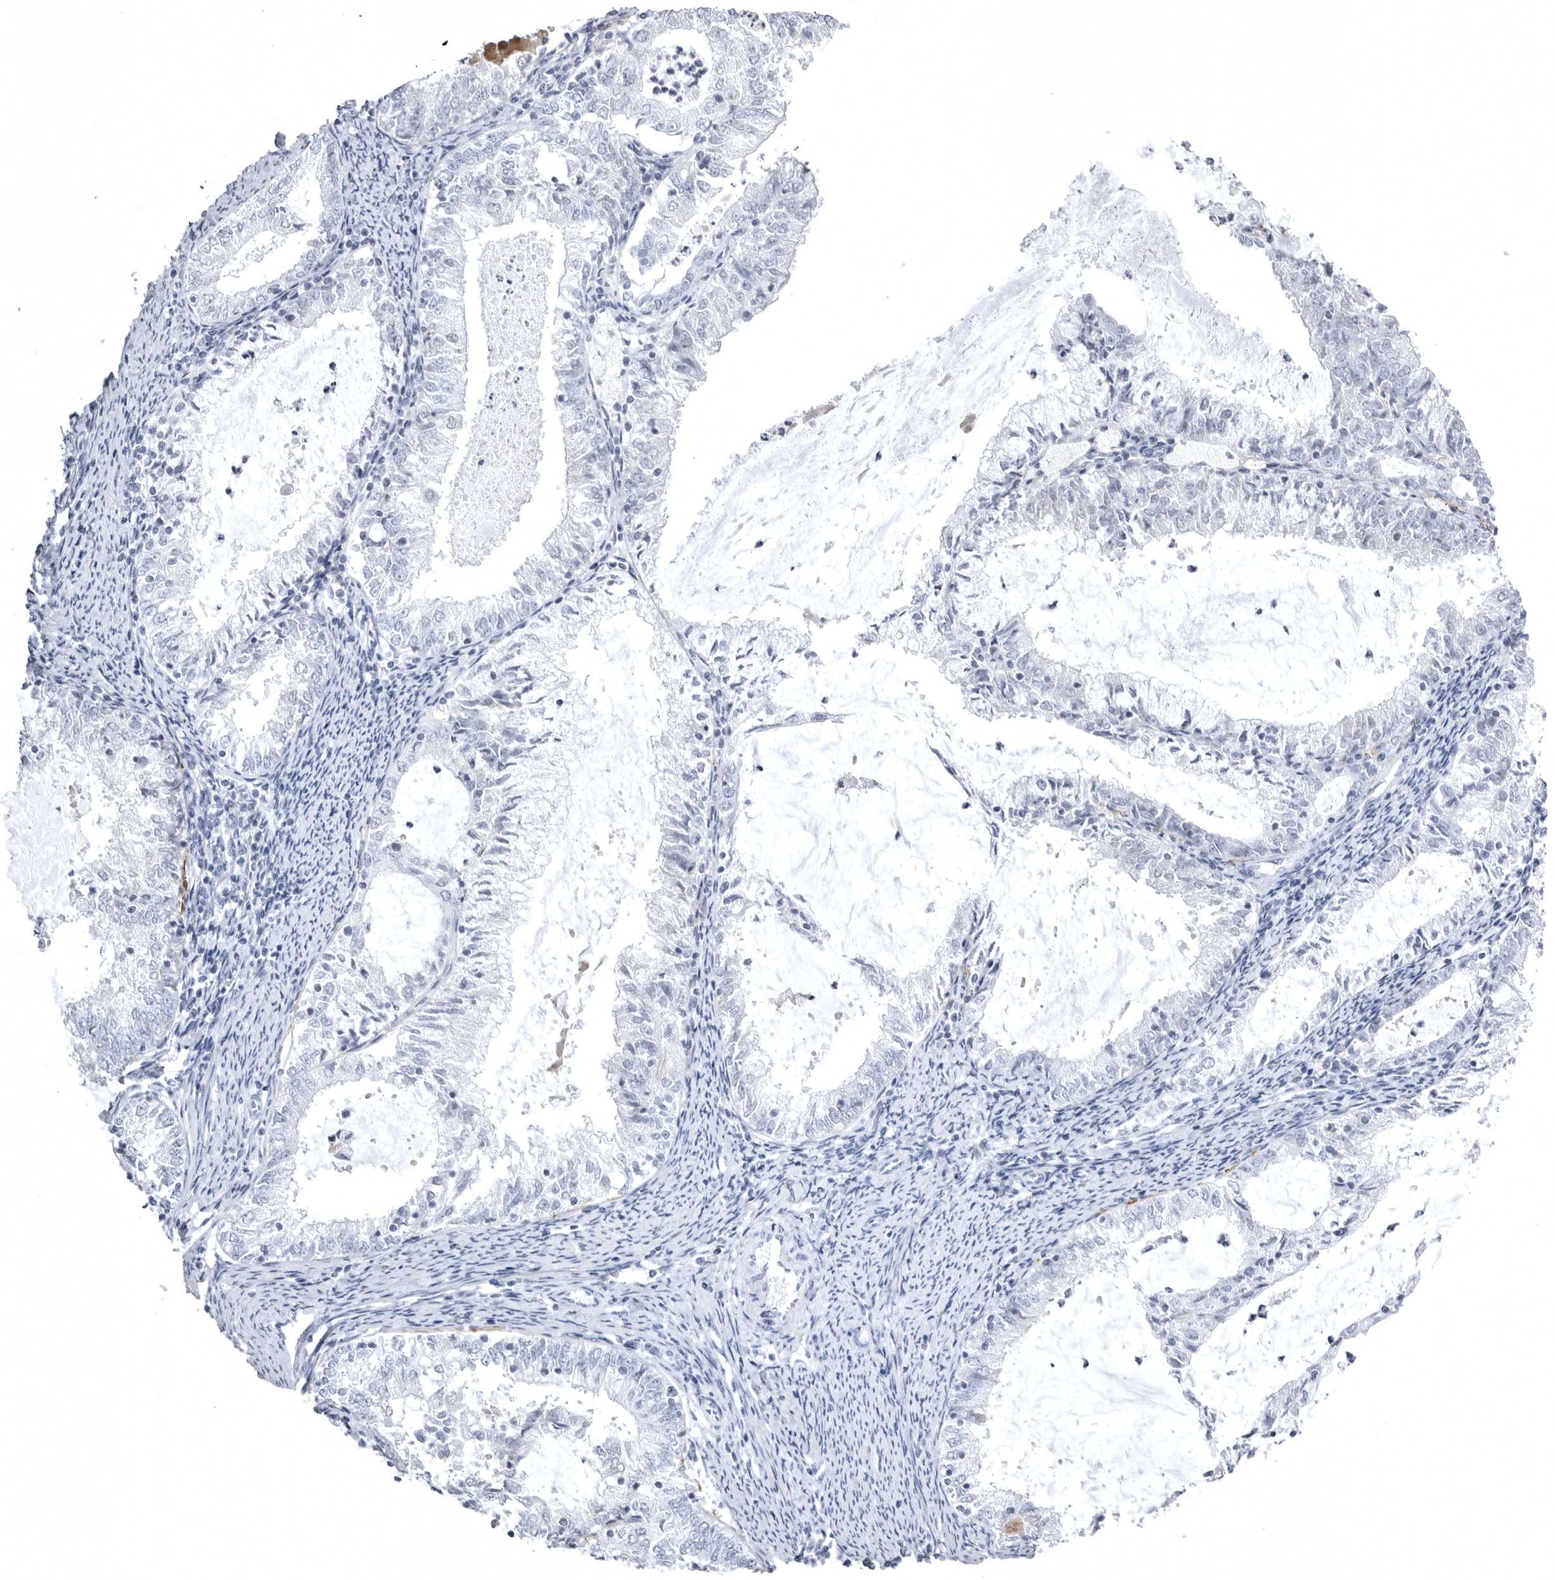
{"staining": {"intensity": "negative", "quantity": "none", "location": "none"}, "tissue": "endometrial cancer", "cell_type": "Tumor cells", "image_type": "cancer", "snomed": [{"axis": "morphology", "description": "Adenocarcinoma, NOS"}, {"axis": "topography", "description": "Endometrium"}], "caption": "DAB immunohistochemical staining of endometrial cancer (adenocarcinoma) displays no significant expression in tumor cells. The staining is performed using DAB (3,3'-diaminobenzidine) brown chromogen with nuclei counter-stained in using hematoxylin.", "gene": "TUFM", "patient": {"sex": "female", "age": 57}}